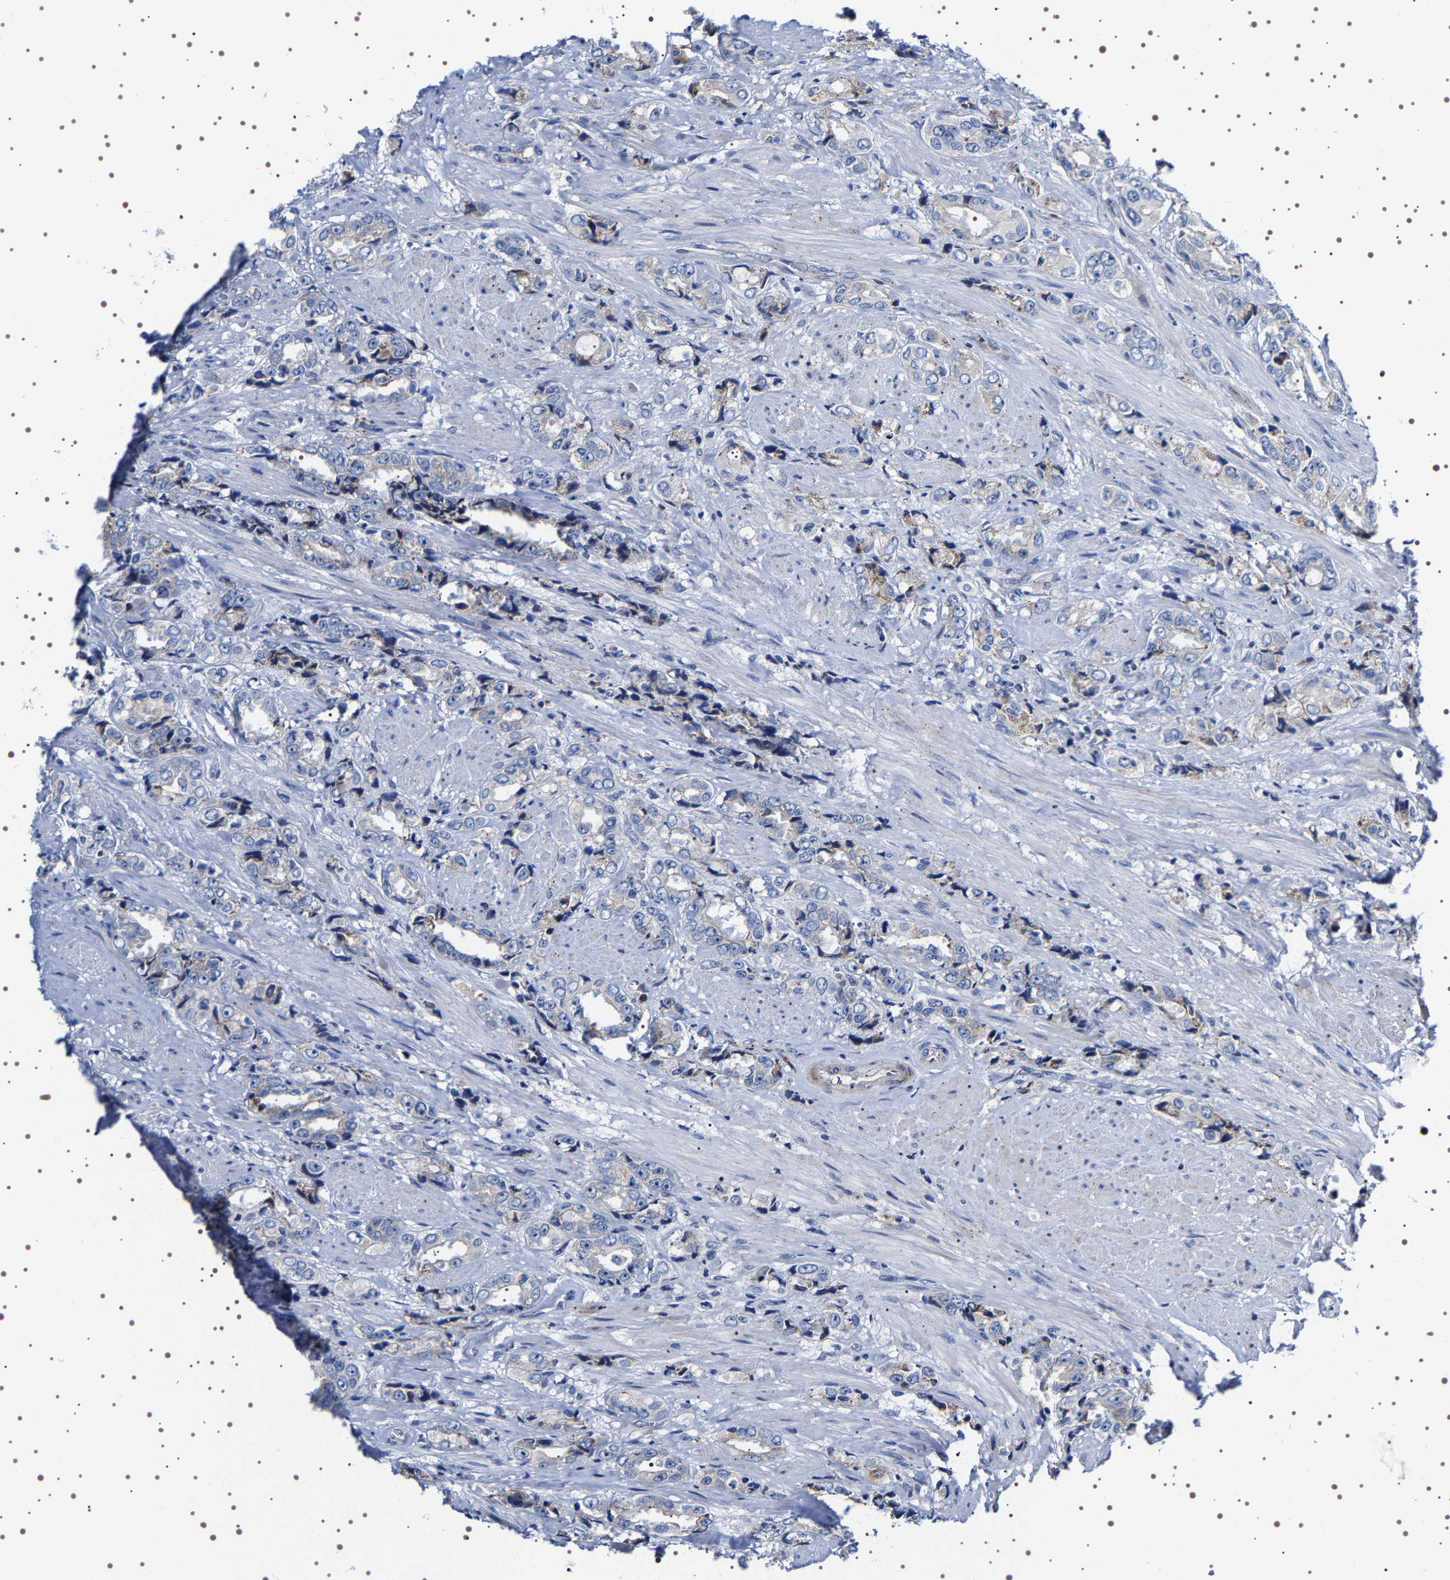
{"staining": {"intensity": "moderate", "quantity": "<25%", "location": "cytoplasmic/membranous"}, "tissue": "prostate cancer", "cell_type": "Tumor cells", "image_type": "cancer", "snomed": [{"axis": "morphology", "description": "Adenocarcinoma, High grade"}, {"axis": "topography", "description": "Prostate"}], "caption": "The photomicrograph exhibits staining of high-grade adenocarcinoma (prostate), revealing moderate cytoplasmic/membranous protein expression (brown color) within tumor cells.", "gene": "SQLE", "patient": {"sex": "male", "age": 61}}